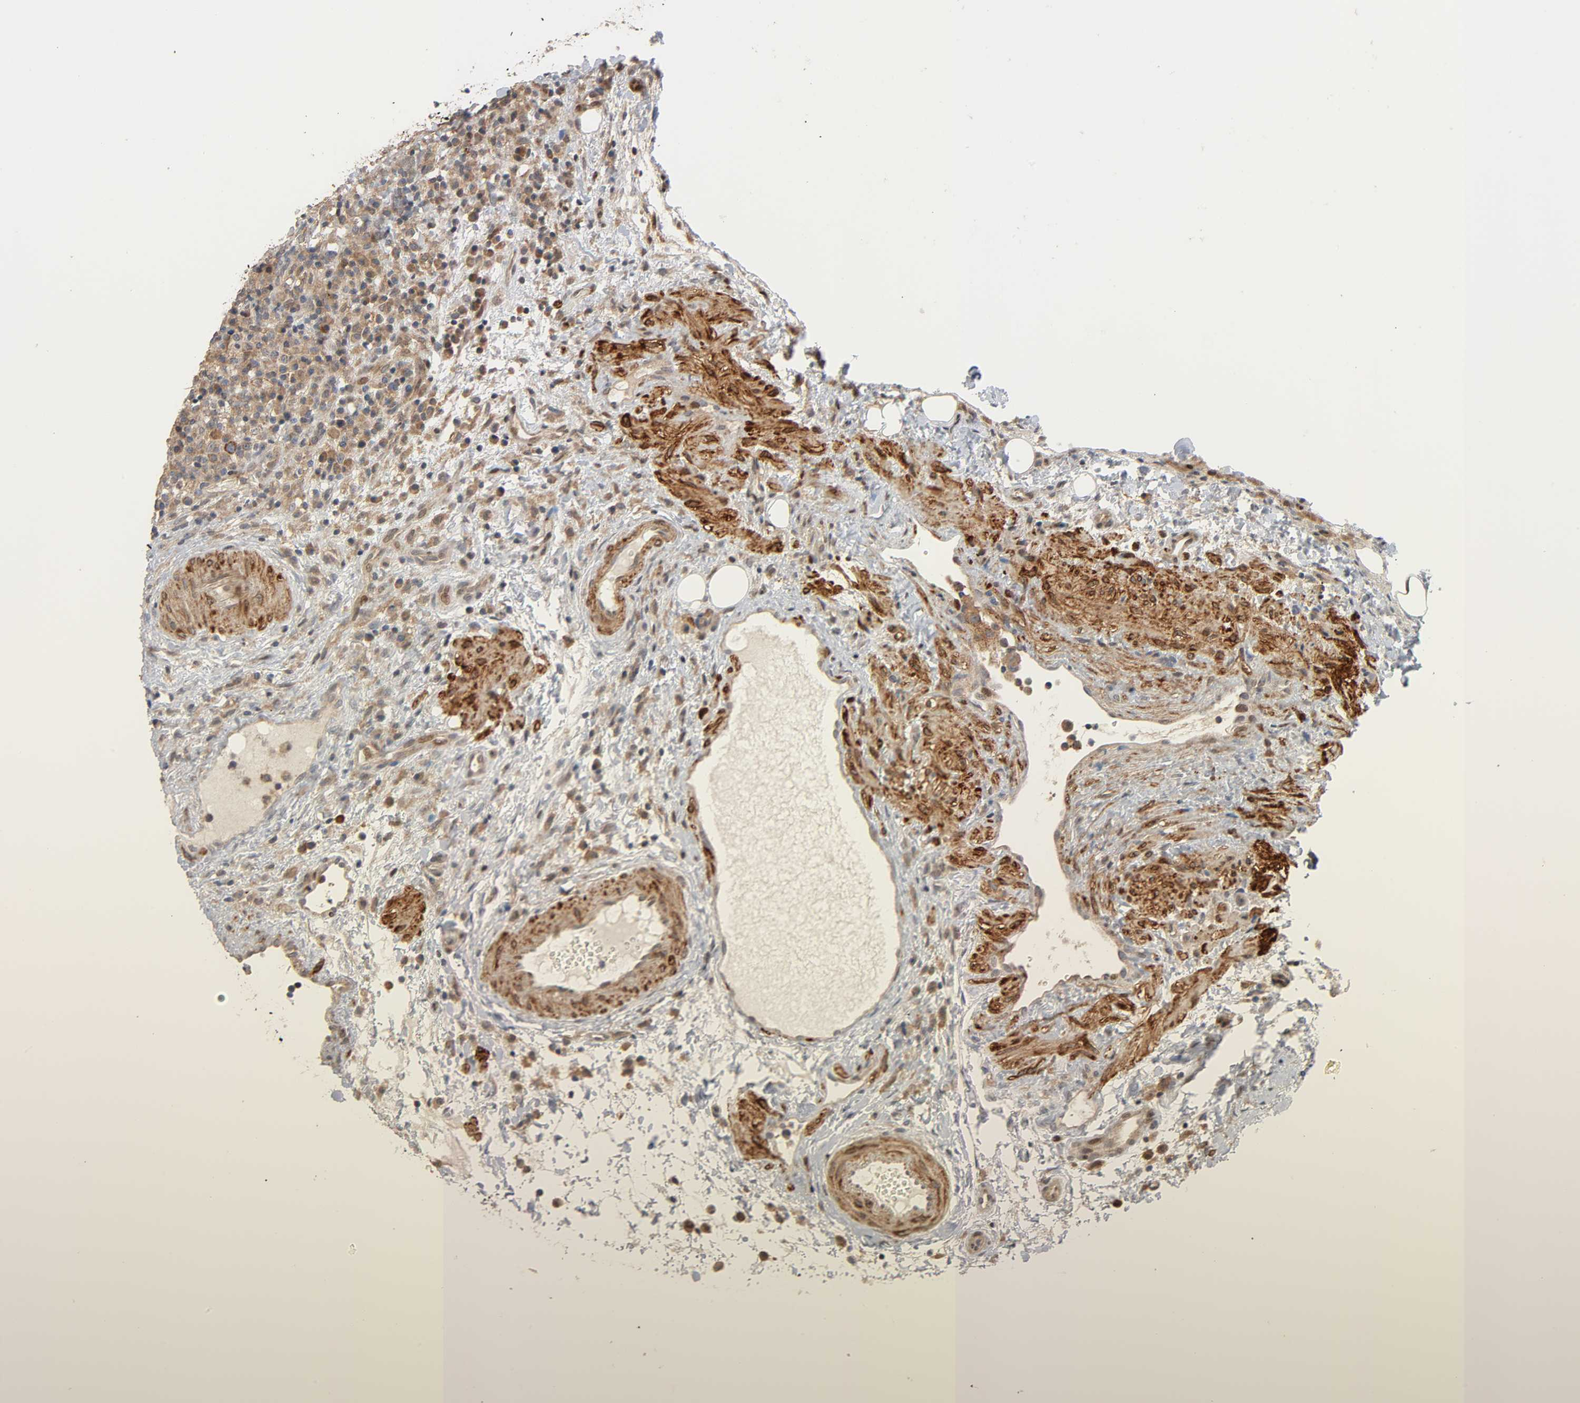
{"staining": {"intensity": "moderate", "quantity": ">75%", "location": "cytoplasmic/membranous"}, "tissue": "lymphoma", "cell_type": "Tumor cells", "image_type": "cancer", "snomed": [{"axis": "morphology", "description": "Hodgkin's disease, NOS"}, {"axis": "topography", "description": "Lymph node"}], "caption": "Immunohistochemistry (IHC) histopathology image of lymphoma stained for a protein (brown), which reveals medium levels of moderate cytoplasmic/membranous expression in about >75% of tumor cells.", "gene": "NEMF", "patient": {"sex": "male", "age": 65}}